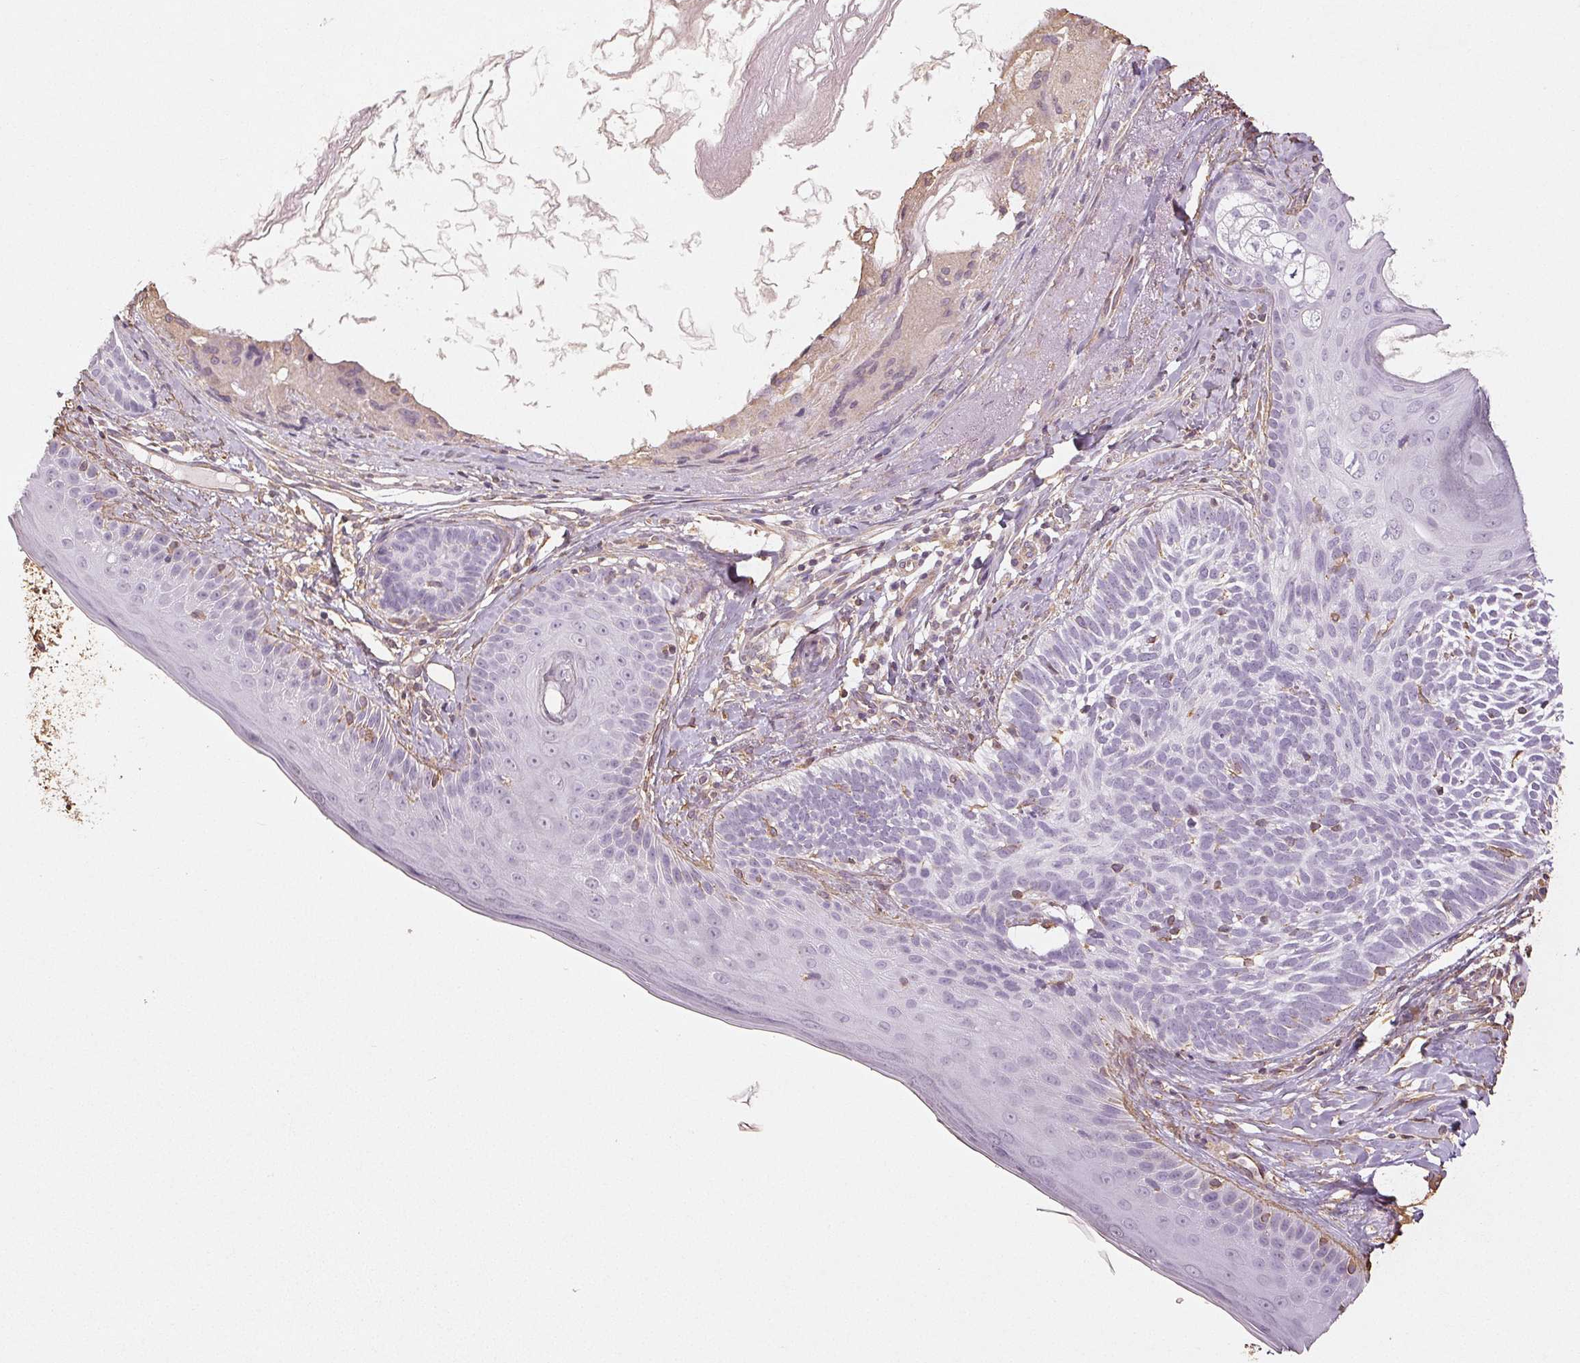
{"staining": {"intensity": "negative", "quantity": "none", "location": "none"}, "tissue": "skin cancer", "cell_type": "Tumor cells", "image_type": "cancer", "snomed": [{"axis": "morphology", "description": "Basal cell carcinoma"}, {"axis": "topography", "description": "Skin"}], "caption": "High magnification brightfield microscopy of skin basal cell carcinoma stained with DAB (3,3'-diaminobenzidine) (brown) and counterstained with hematoxylin (blue): tumor cells show no significant staining.", "gene": "COL7A1", "patient": {"sex": "female", "age": 74}}